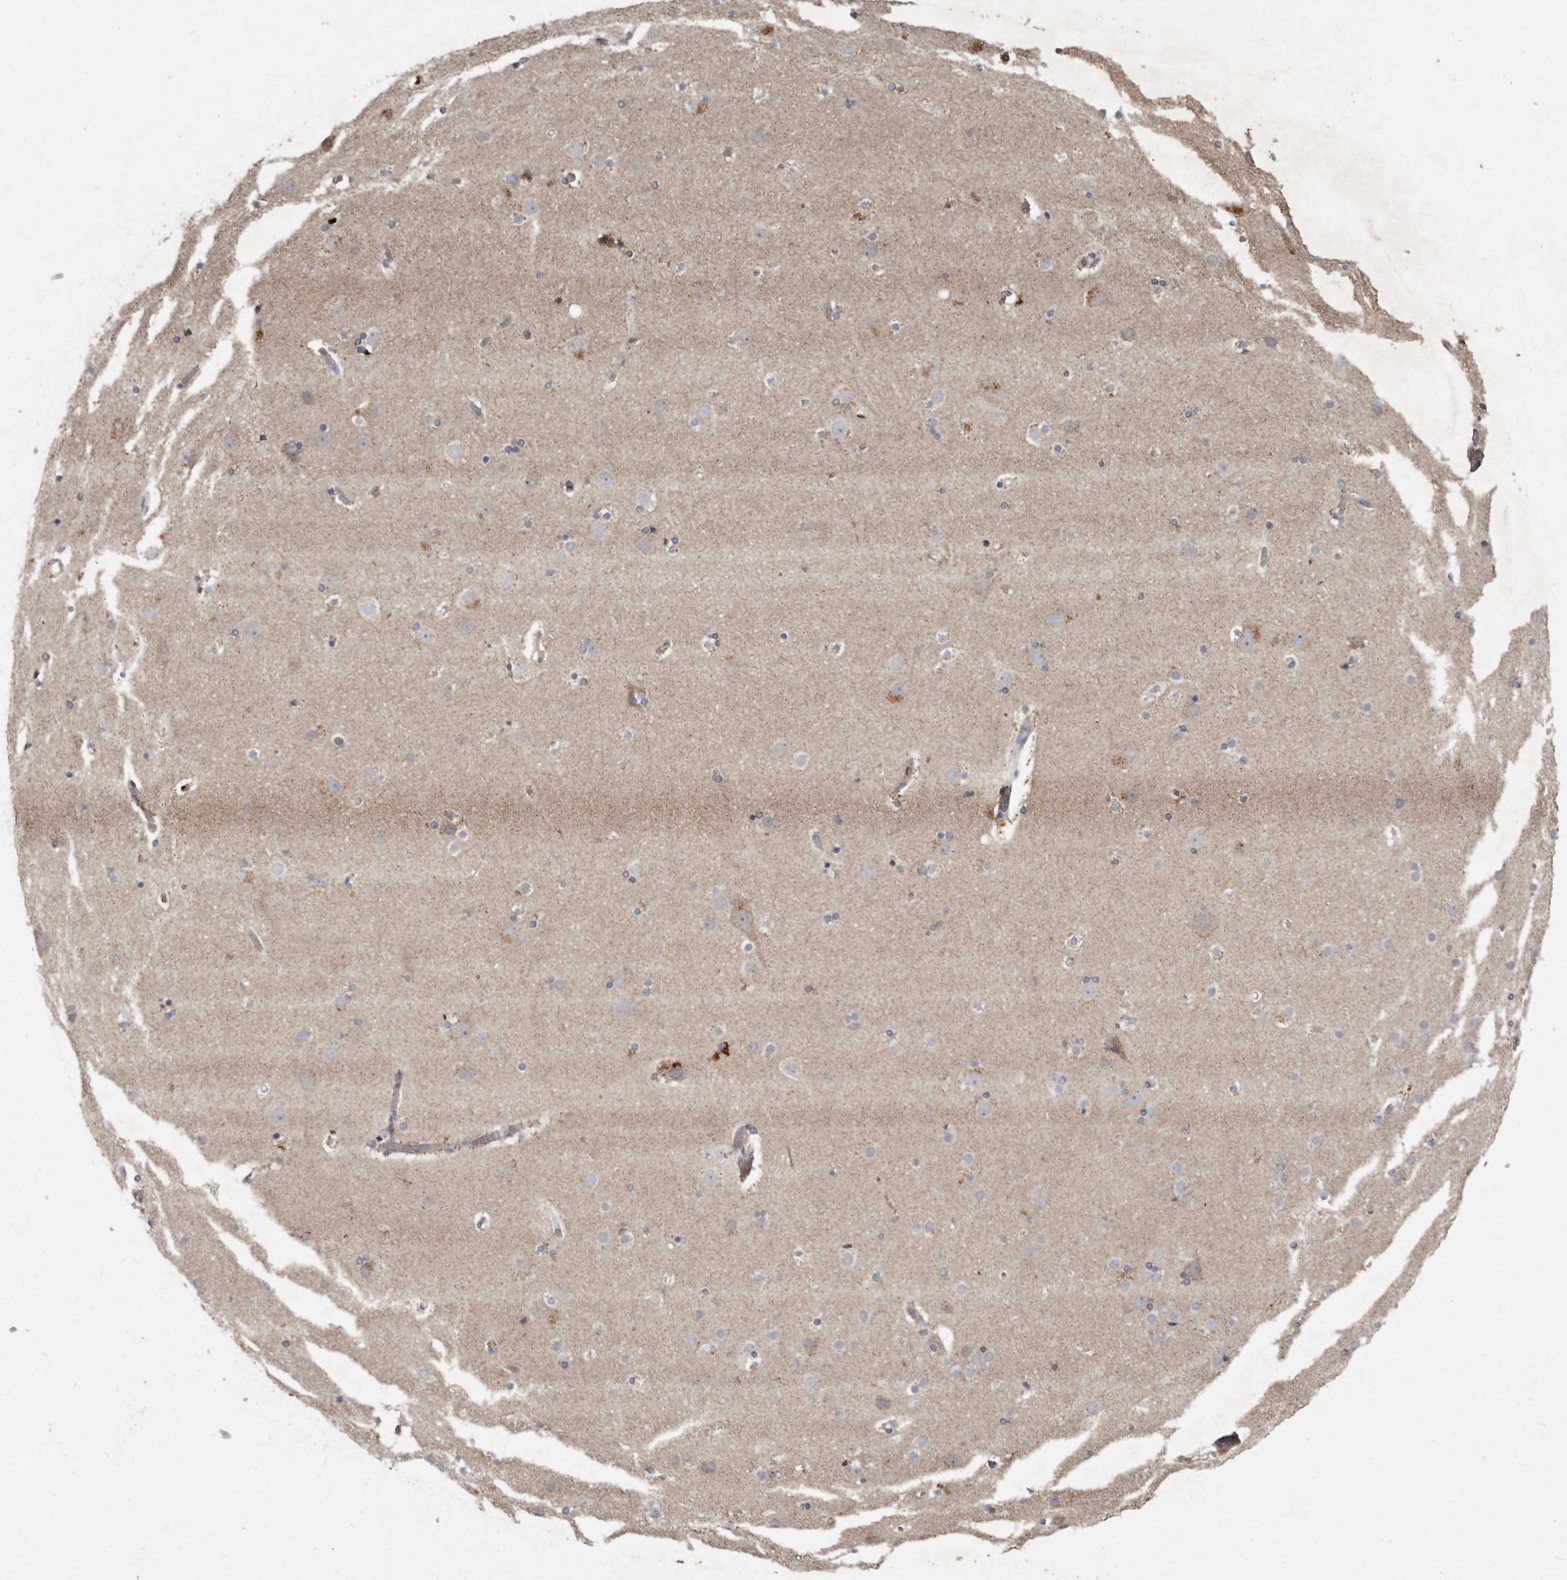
{"staining": {"intensity": "moderate", "quantity": "<25%", "location": "cytoplasmic/membranous"}, "tissue": "cerebral cortex", "cell_type": "Endothelial cells", "image_type": "normal", "snomed": [{"axis": "morphology", "description": "Normal tissue, NOS"}, {"axis": "topography", "description": "Cerebral cortex"}], "caption": "Immunohistochemistry (IHC) (DAB) staining of normal cerebral cortex reveals moderate cytoplasmic/membranous protein positivity in approximately <25% of endothelial cells.", "gene": "FBXO31", "patient": {"sex": "male", "age": 57}}